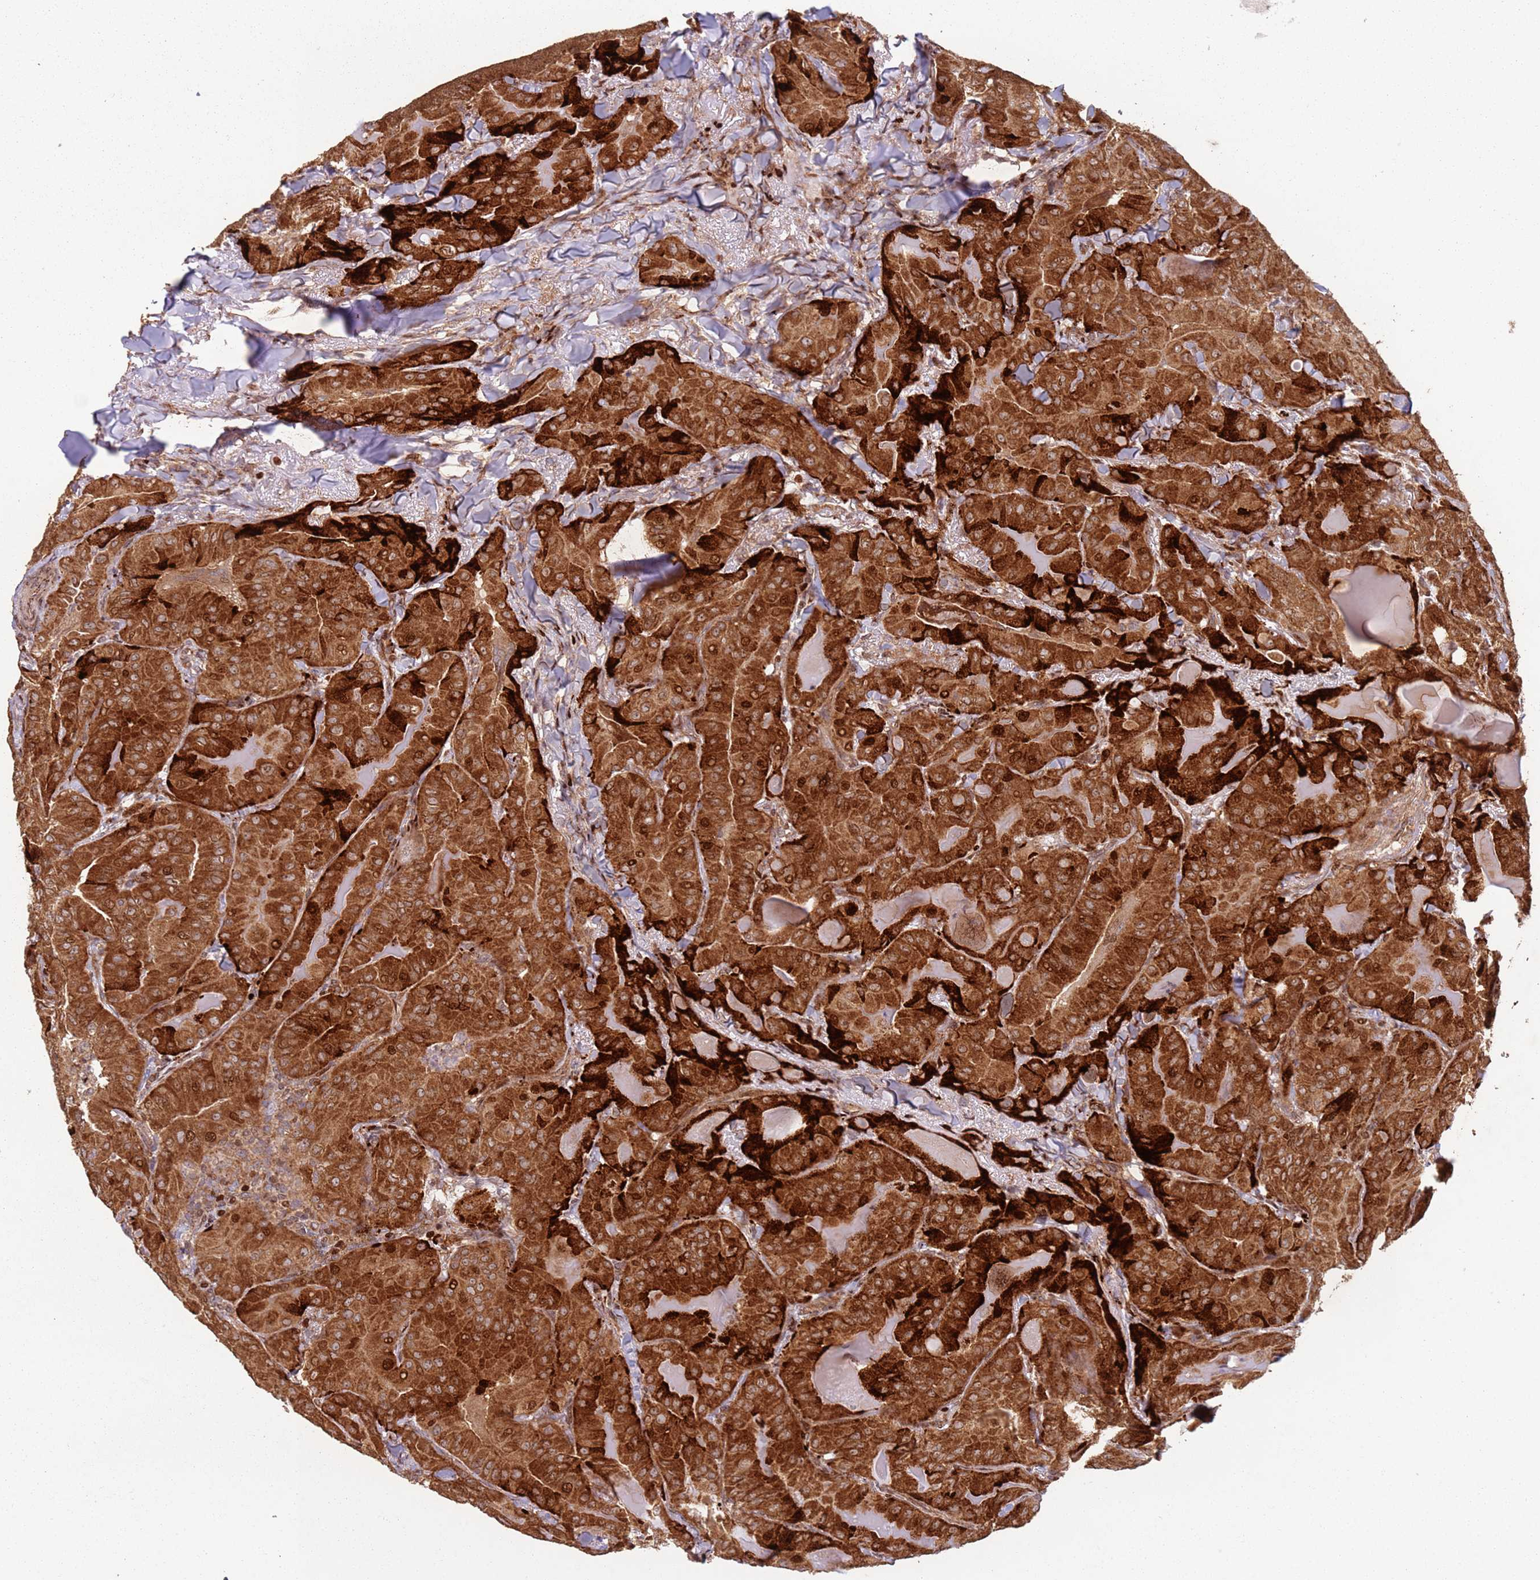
{"staining": {"intensity": "strong", "quantity": ">75%", "location": "cytoplasmic/membranous,nuclear"}, "tissue": "thyroid cancer", "cell_type": "Tumor cells", "image_type": "cancer", "snomed": [{"axis": "morphology", "description": "Papillary adenocarcinoma, NOS"}, {"axis": "topography", "description": "Thyroid gland"}], "caption": "A micrograph of human thyroid cancer (papillary adenocarcinoma) stained for a protein shows strong cytoplasmic/membranous and nuclear brown staining in tumor cells.", "gene": "HNRNPLL", "patient": {"sex": "female", "age": 68}}